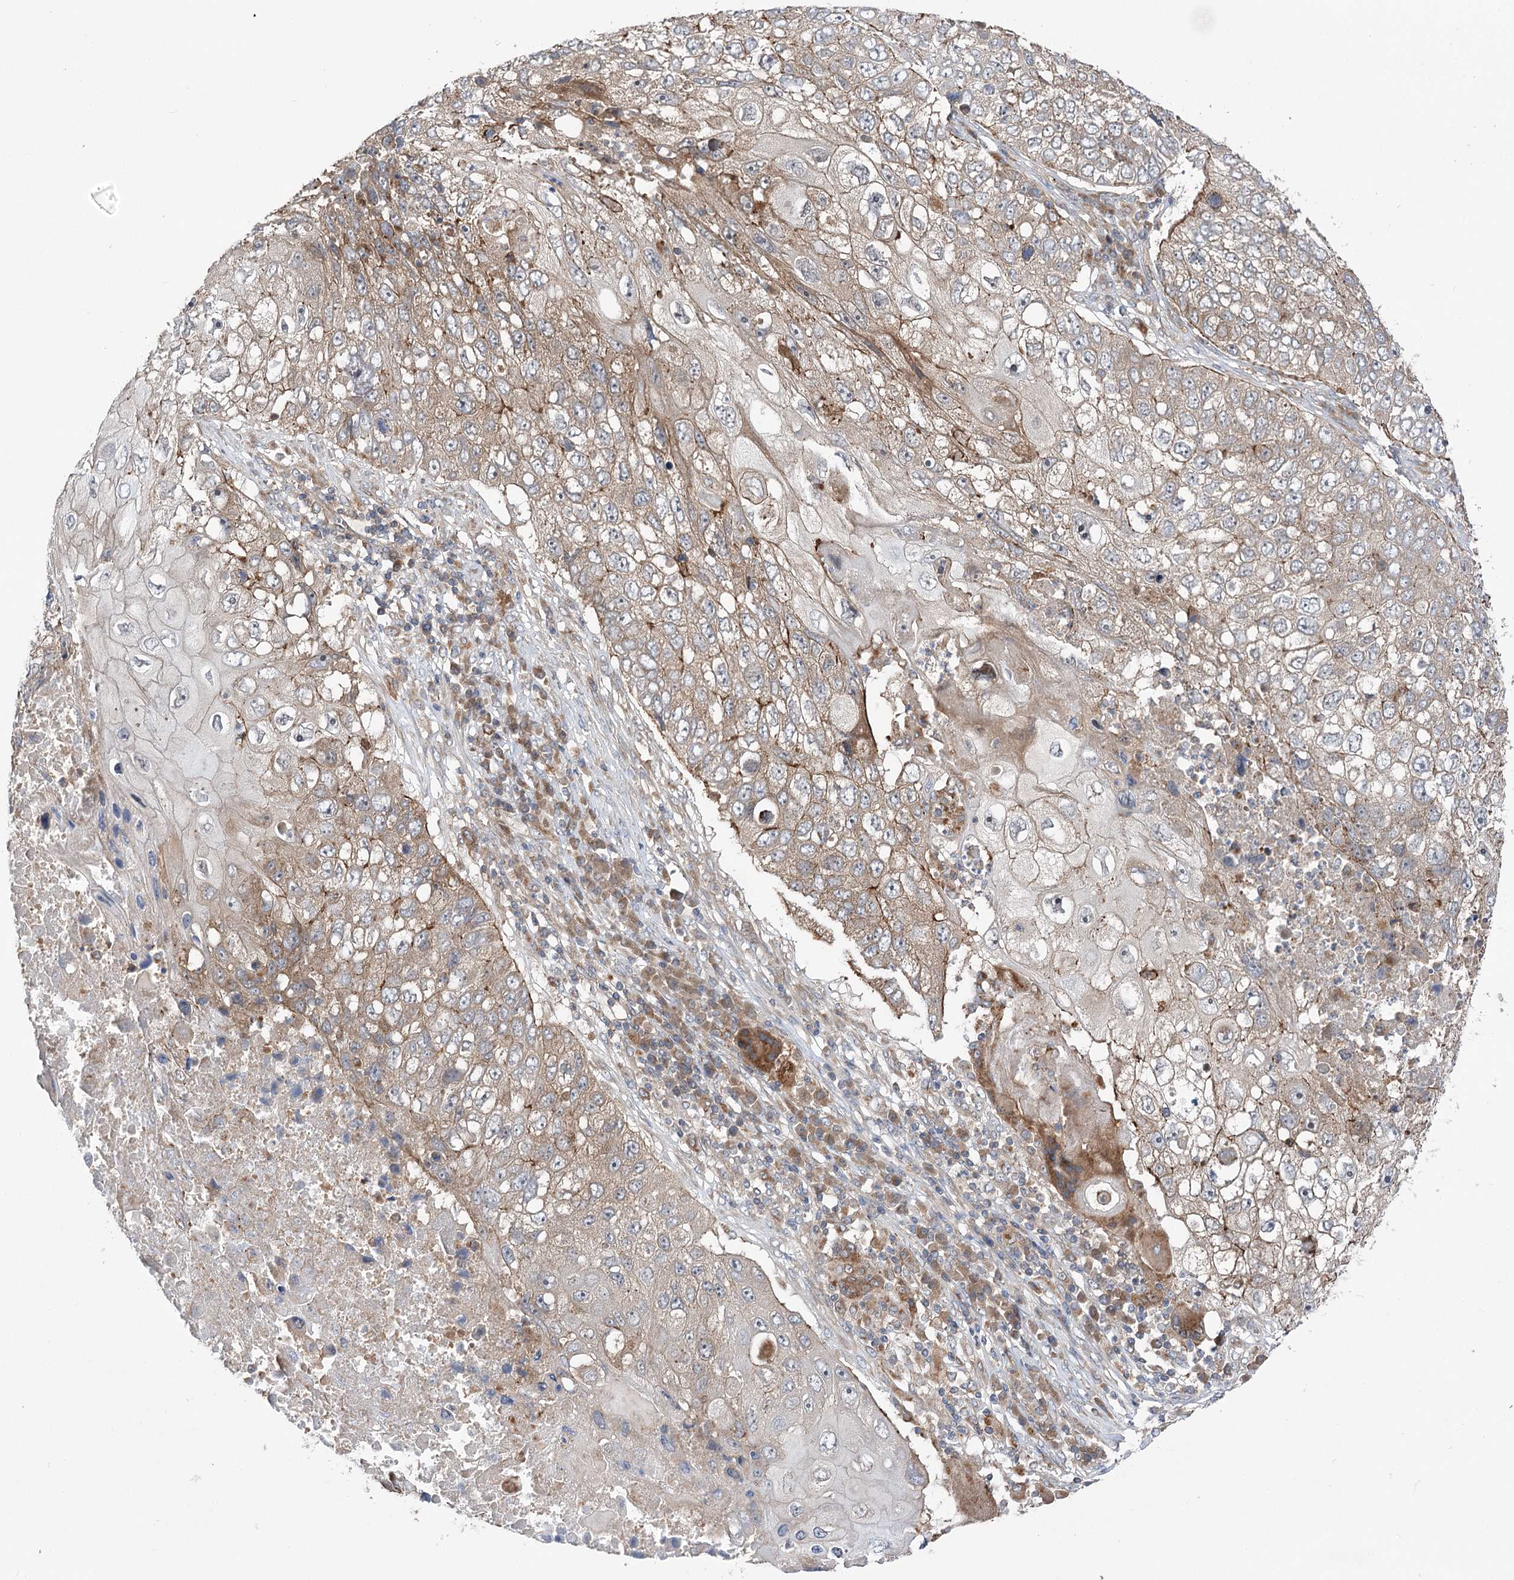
{"staining": {"intensity": "weak", "quantity": ">75%", "location": "cytoplasmic/membranous"}, "tissue": "lung cancer", "cell_type": "Tumor cells", "image_type": "cancer", "snomed": [{"axis": "morphology", "description": "Squamous cell carcinoma, NOS"}, {"axis": "topography", "description": "Lung"}], "caption": "Lung cancer was stained to show a protein in brown. There is low levels of weak cytoplasmic/membranous positivity in about >75% of tumor cells.", "gene": "VPS37B", "patient": {"sex": "male", "age": 61}}